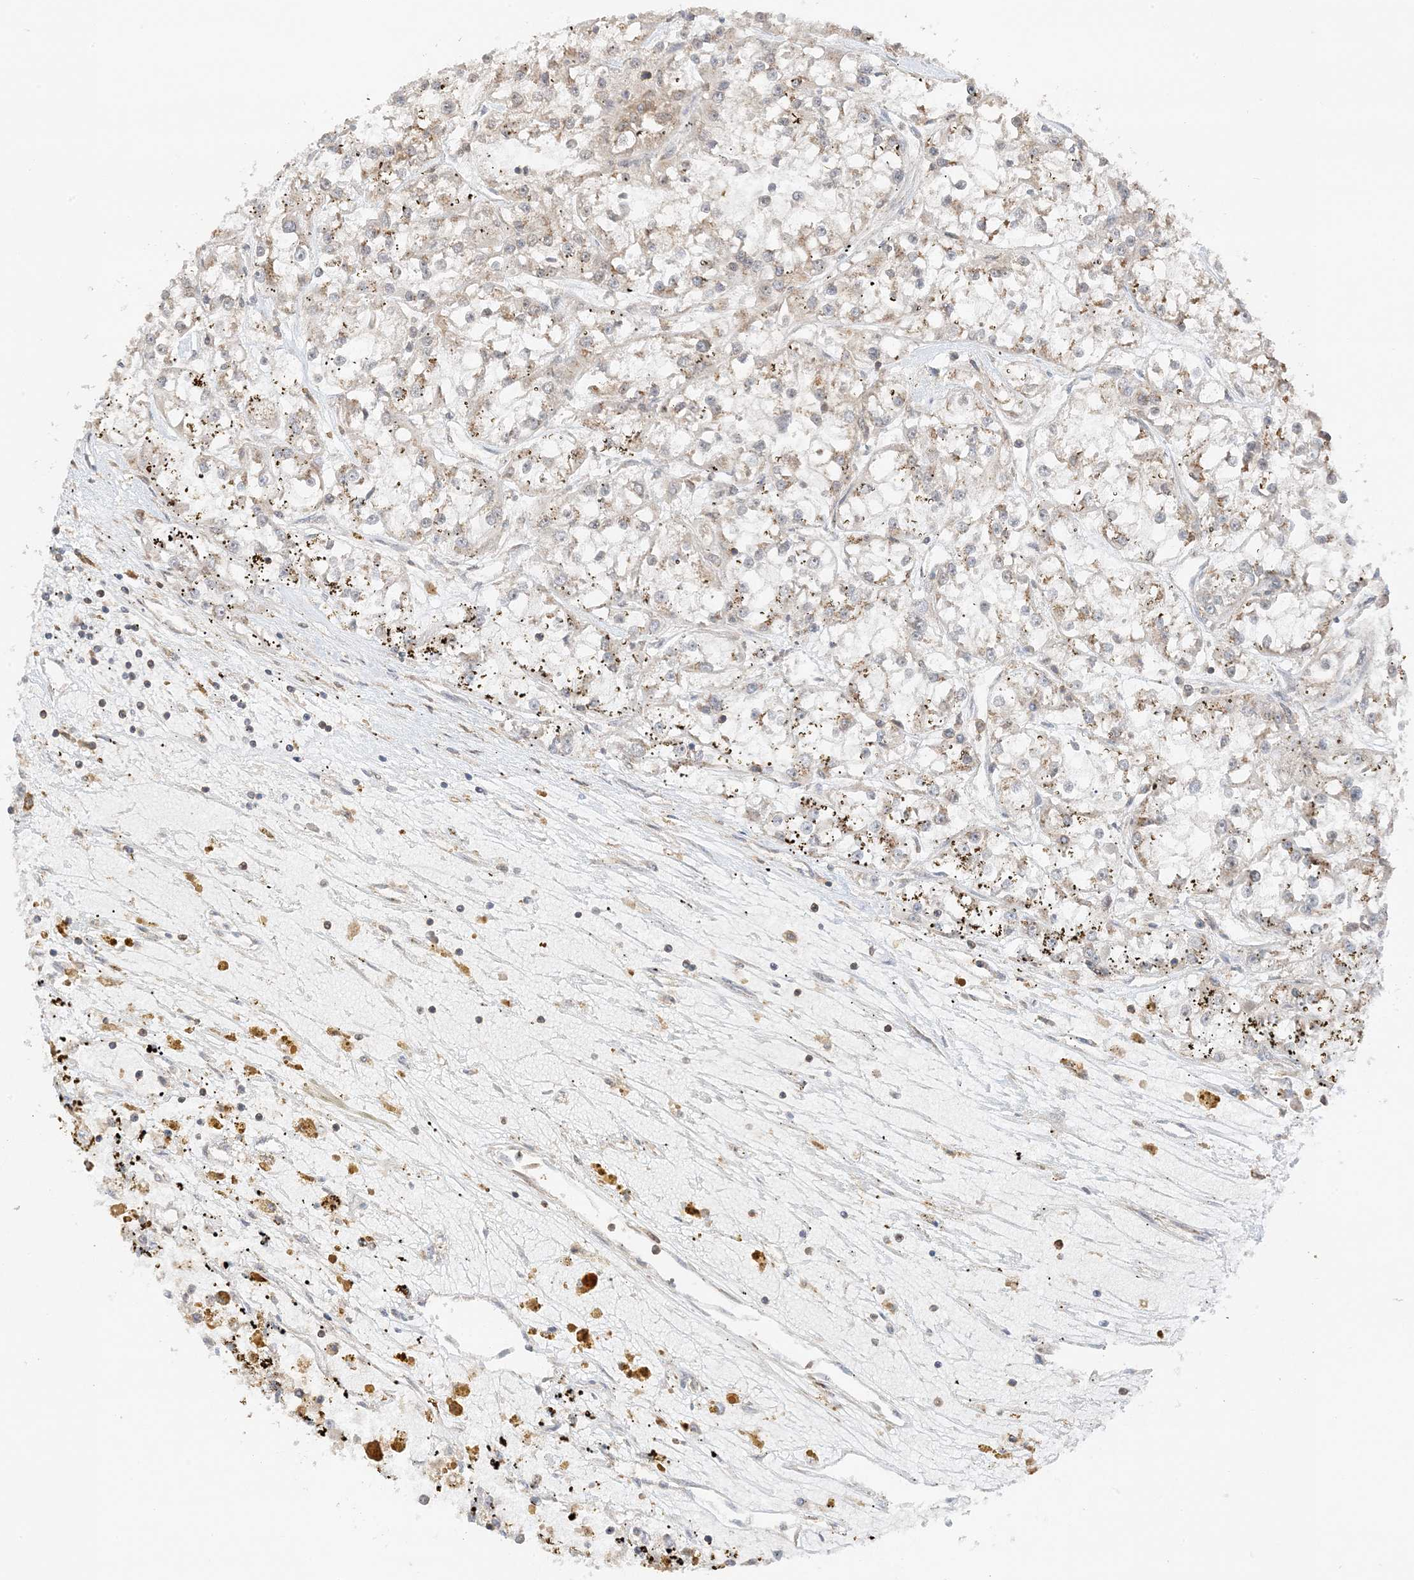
{"staining": {"intensity": "weak", "quantity": "<25%", "location": "cytoplasmic/membranous"}, "tissue": "renal cancer", "cell_type": "Tumor cells", "image_type": "cancer", "snomed": [{"axis": "morphology", "description": "Adenocarcinoma, NOS"}, {"axis": "topography", "description": "Kidney"}], "caption": "DAB immunohistochemical staining of human renal cancer exhibits no significant positivity in tumor cells.", "gene": "TATDN3", "patient": {"sex": "female", "age": 52}}